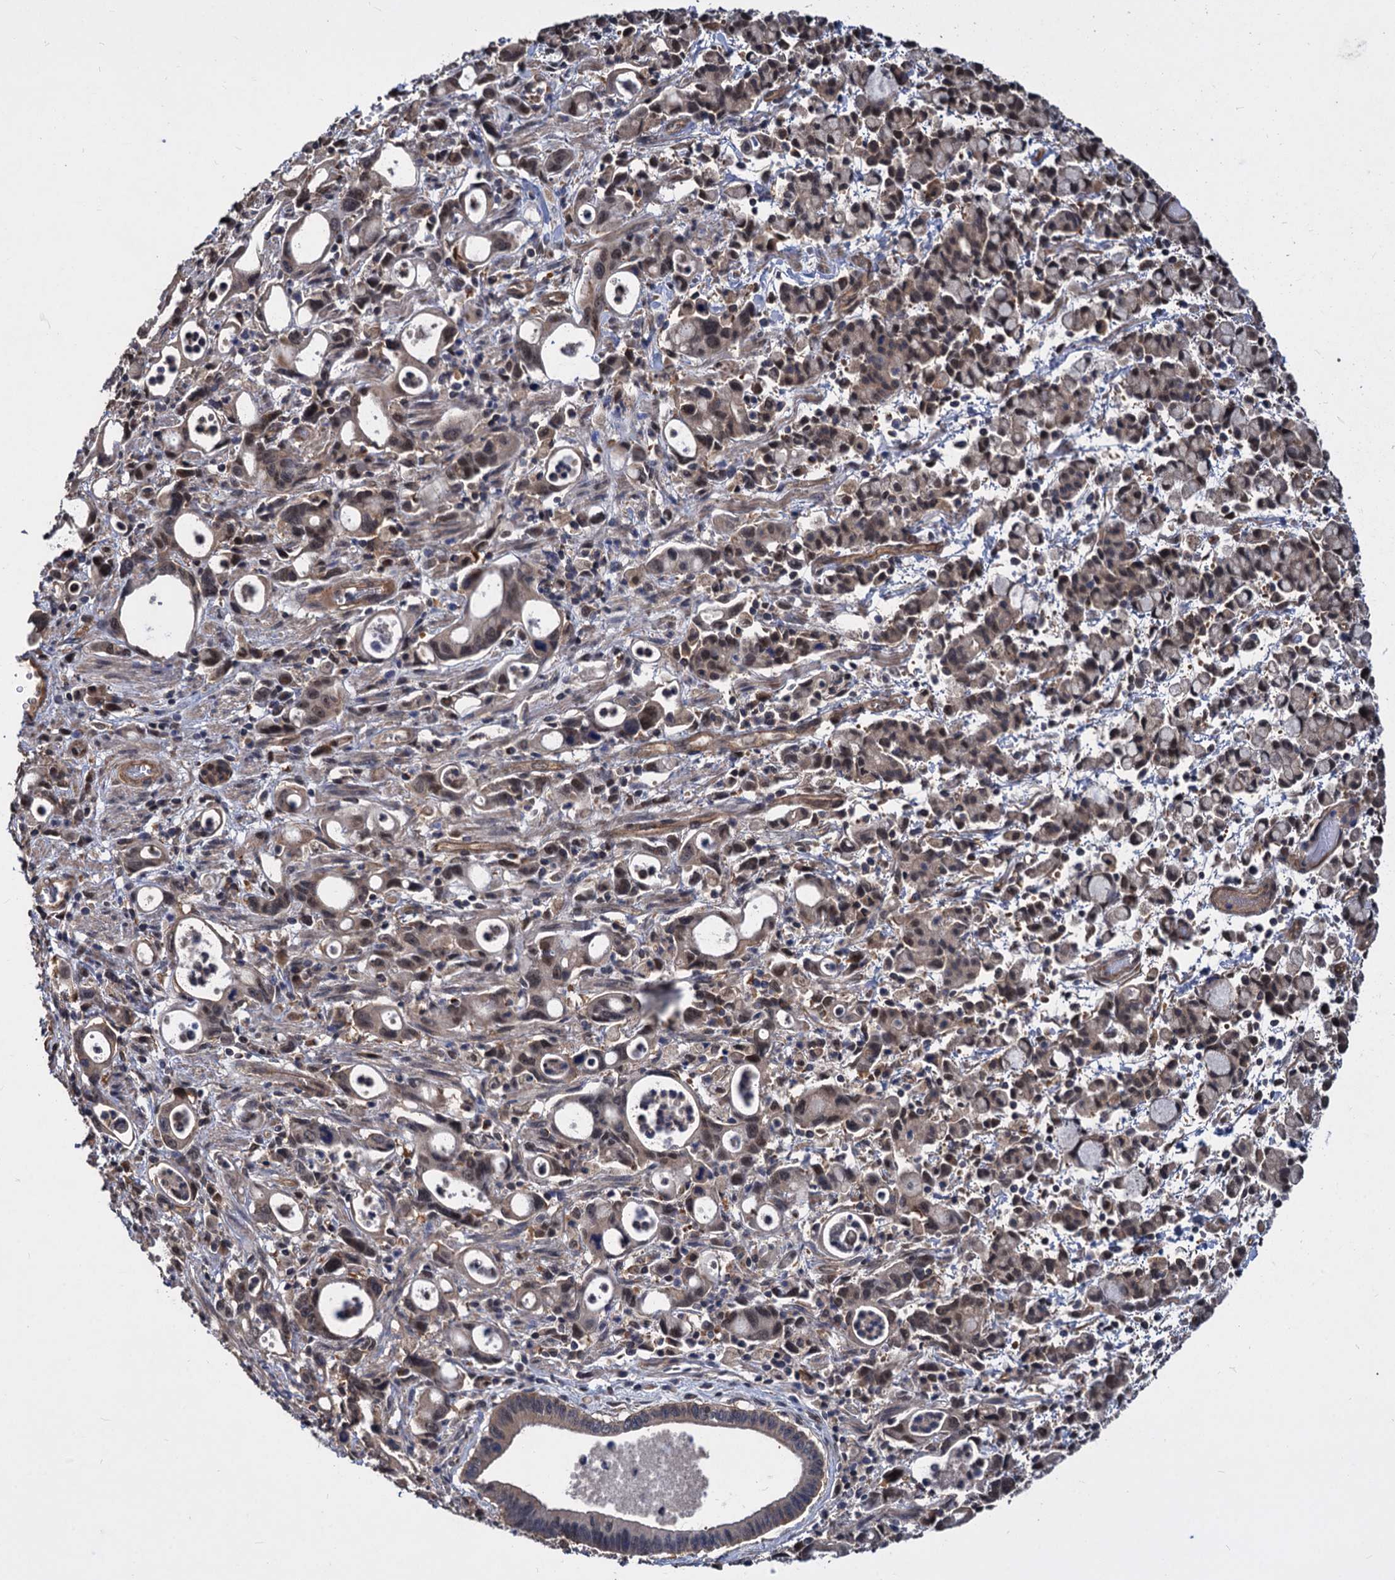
{"staining": {"intensity": "weak", "quantity": "25%-75%", "location": "cytoplasmic/membranous,nuclear"}, "tissue": "stomach cancer", "cell_type": "Tumor cells", "image_type": "cancer", "snomed": [{"axis": "morphology", "description": "Adenocarcinoma, NOS"}, {"axis": "topography", "description": "Stomach, lower"}], "caption": "A brown stain shows weak cytoplasmic/membranous and nuclear positivity of a protein in human stomach cancer (adenocarcinoma) tumor cells.", "gene": "PSMD4", "patient": {"sex": "female", "age": 43}}